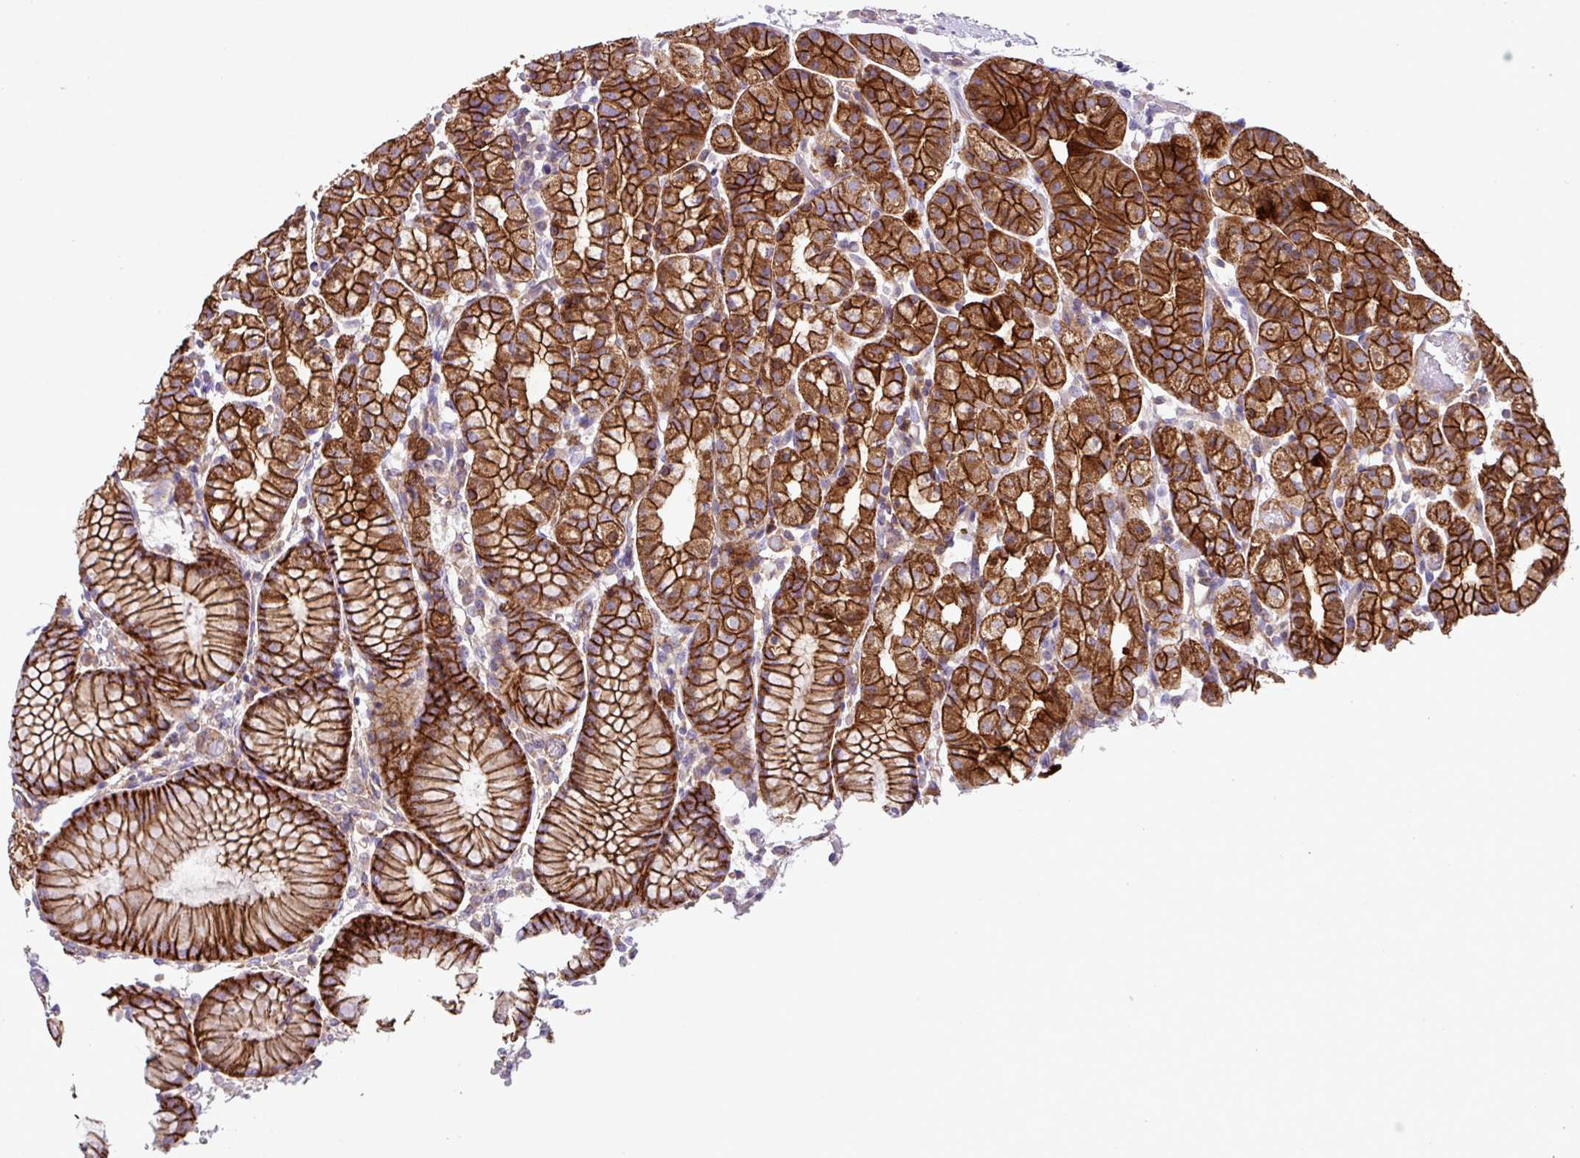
{"staining": {"intensity": "strong", "quantity": ">75%", "location": "cytoplasmic/membranous"}, "tissue": "stomach", "cell_type": "Glandular cells", "image_type": "normal", "snomed": [{"axis": "morphology", "description": "Normal tissue, NOS"}, {"axis": "topography", "description": "Stomach"}], "caption": "This photomicrograph demonstrates benign stomach stained with immunohistochemistry (IHC) to label a protein in brown. The cytoplasmic/membranous of glandular cells show strong positivity for the protein. Nuclei are counter-stained blue.", "gene": "RIC1", "patient": {"sex": "female", "age": 57}}